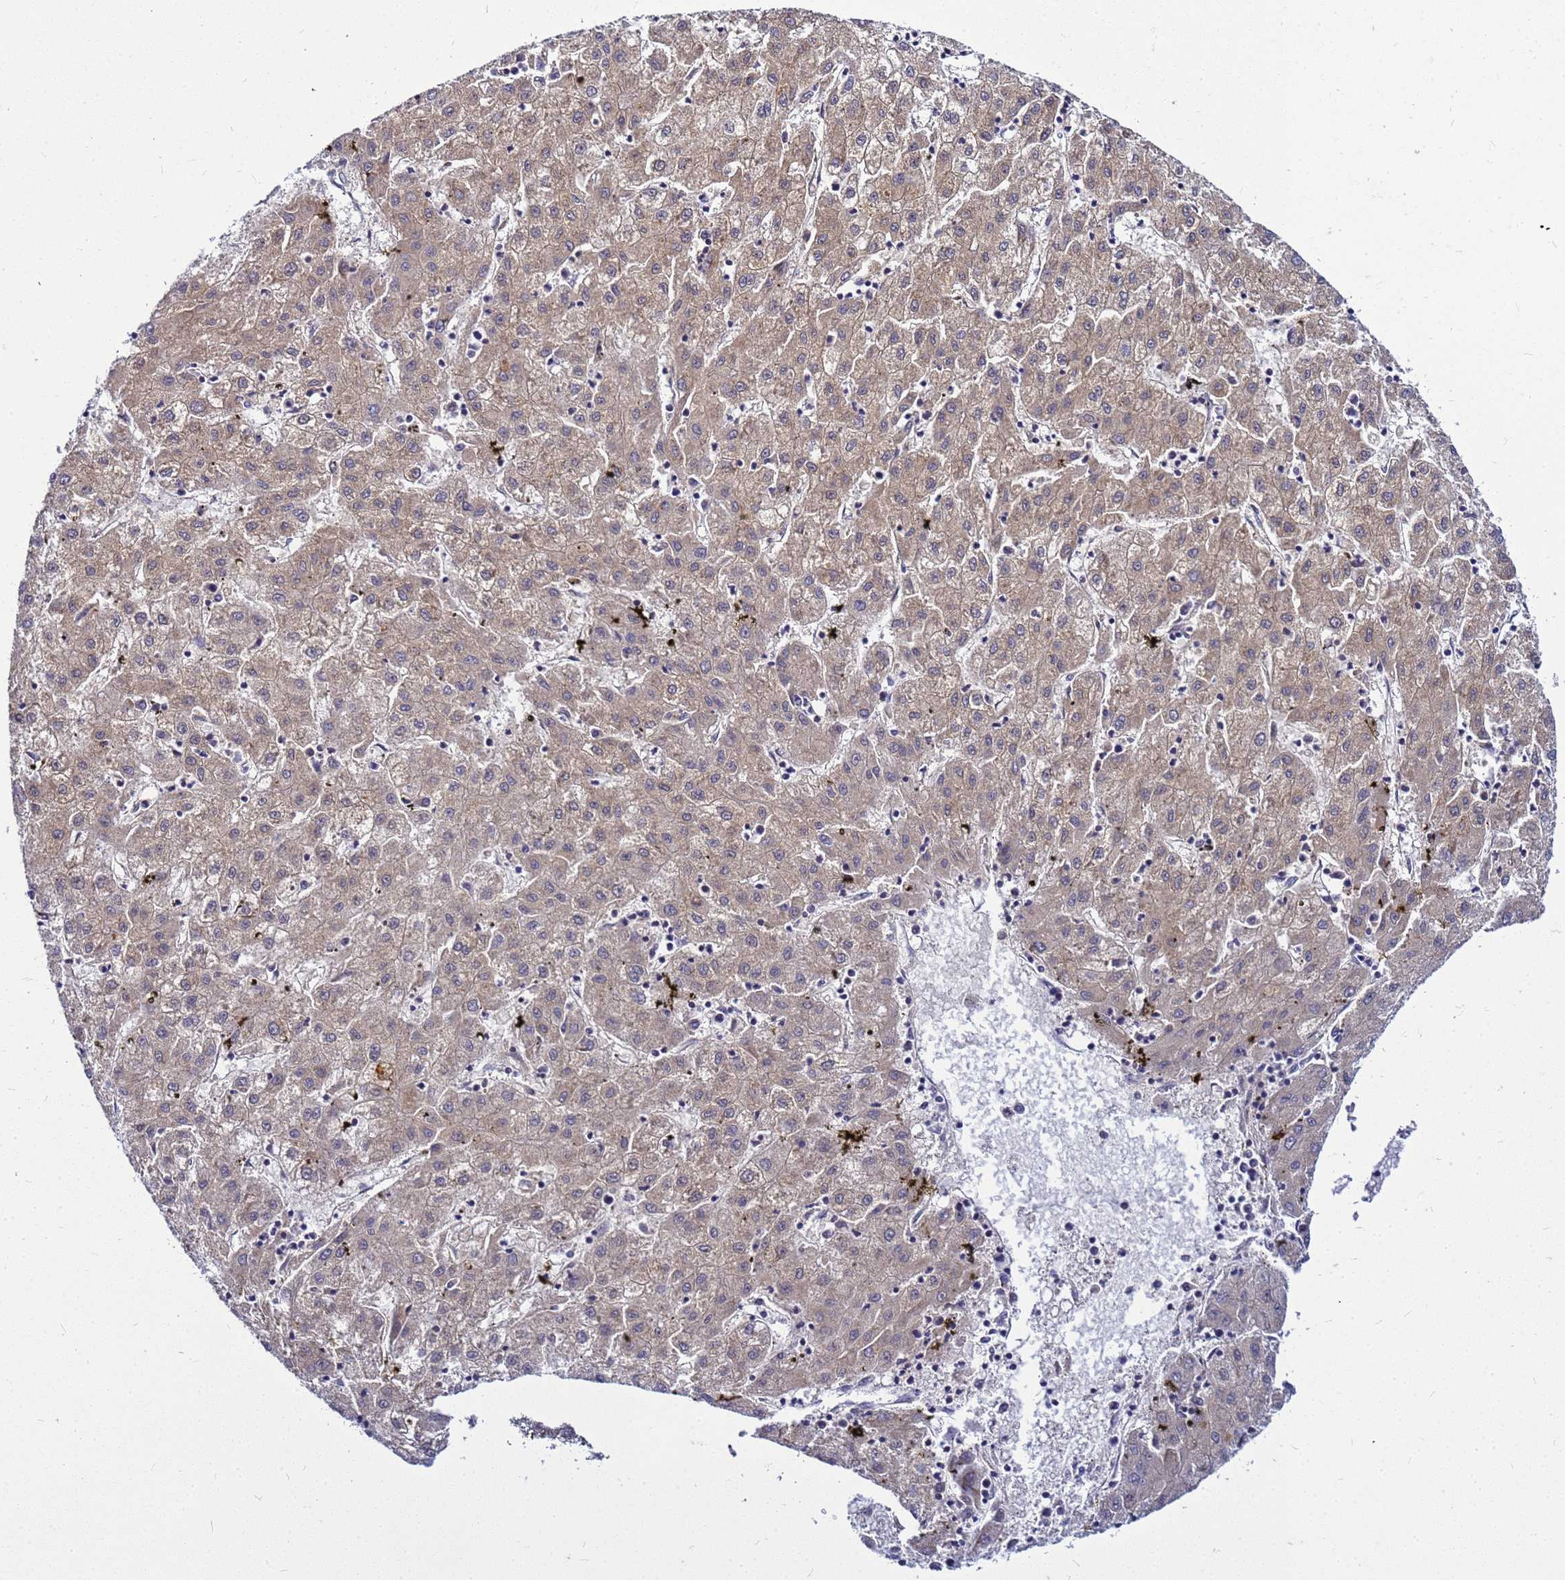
{"staining": {"intensity": "weak", "quantity": ">75%", "location": "cytoplasmic/membranous"}, "tissue": "liver cancer", "cell_type": "Tumor cells", "image_type": "cancer", "snomed": [{"axis": "morphology", "description": "Carcinoma, Hepatocellular, NOS"}, {"axis": "topography", "description": "Liver"}], "caption": "Immunohistochemical staining of liver cancer demonstrates low levels of weak cytoplasmic/membranous protein expression in about >75% of tumor cells. The protein of interest is stained brown, and the nuclei are stained in blue (DAB (3,3'-diaminobenzidine) IHC with brightfield microscopy, high magnification).", "gene": "SAT1", "patient": {"sex": "male", "age": 72}}